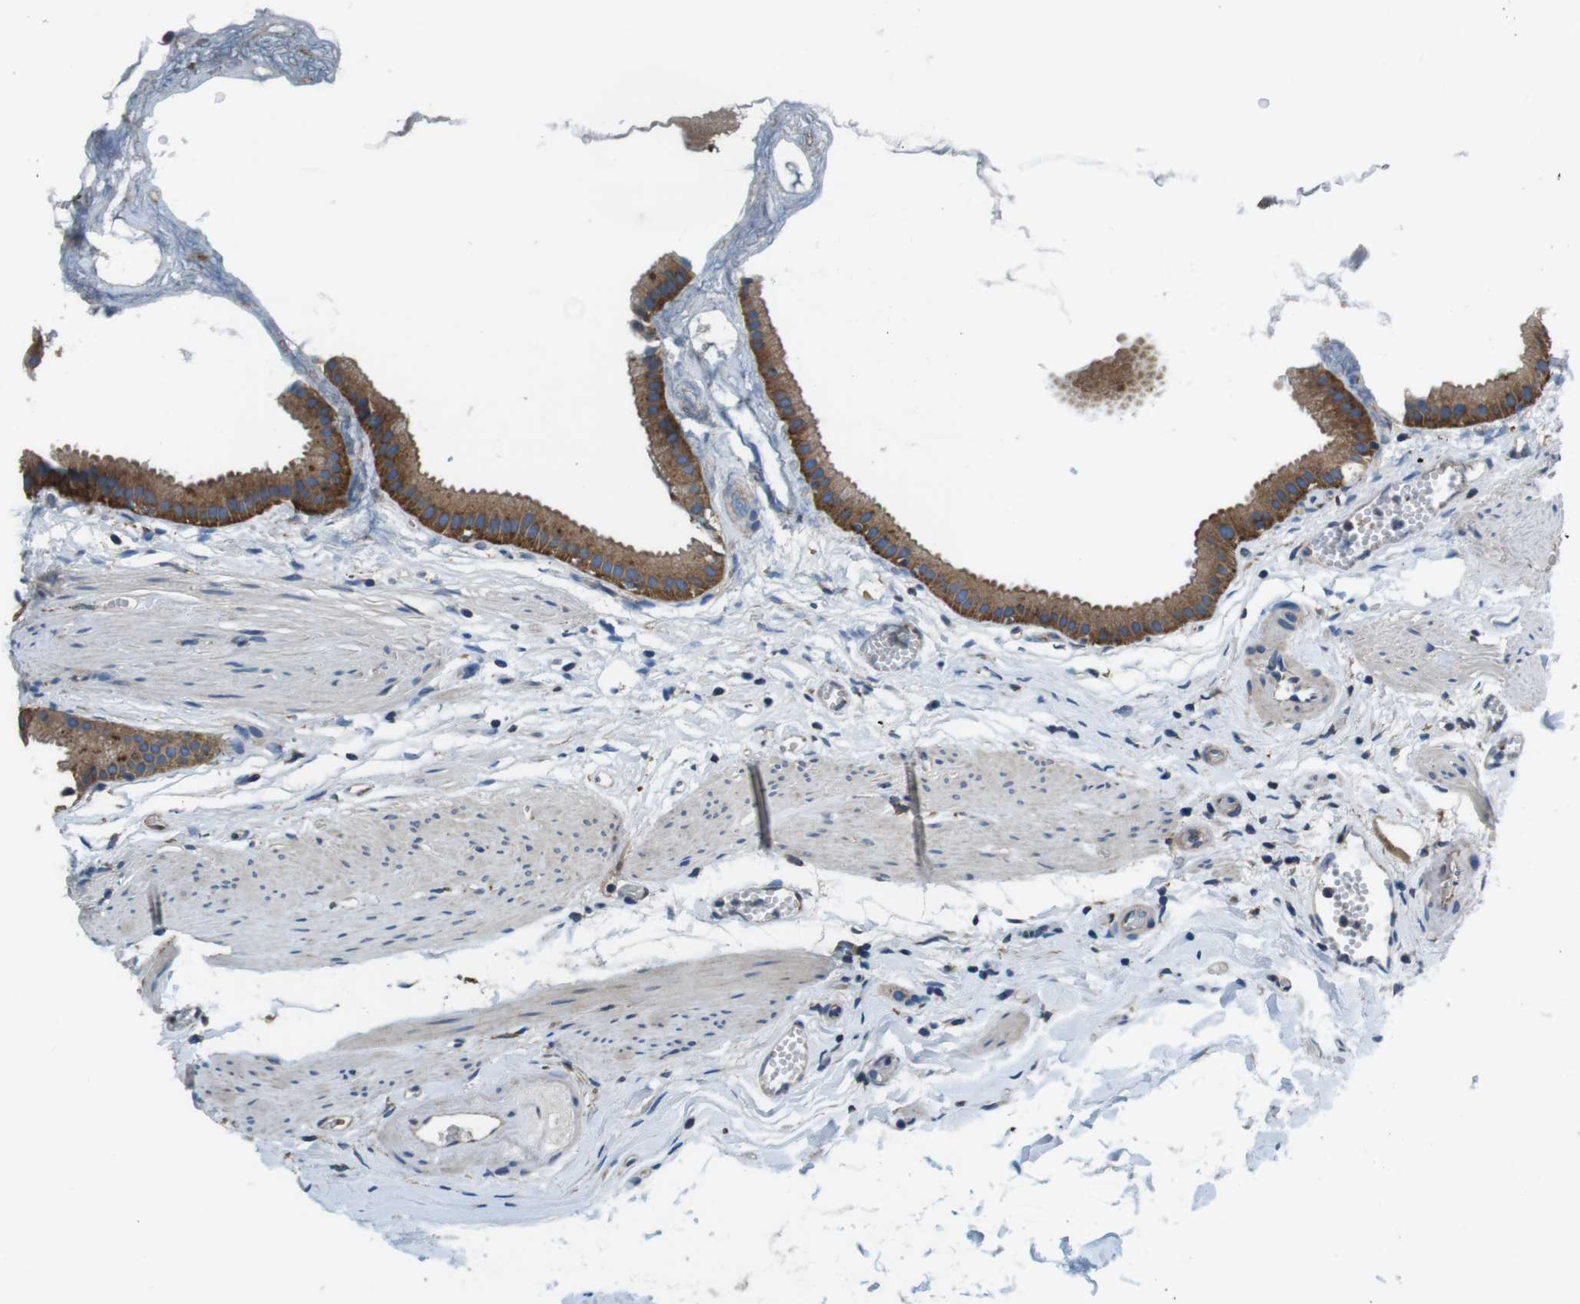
{"staining": {"intensity": "moderate", "quantity": ">75%", "location": "cytoplasmic/membranous"}, "tissue": "gallbladder", "cell_type": "Glandular cells", "image_type": "normal", "snomed": [{"axis": "morphology", "description": "Normal tissue, NOS"}, {"axis": "topography", "description": "Gallbladder"}], "caption": "An image of gallbladder stained for a protein demonstrates moderate cytoplasmic/membranous brown staining in glandular cells. (DAB IHC, brown staining for protein, blue staining for nuclei).", "gene": "DENND4C", "patient": {"sex": "female", "age": 64}}